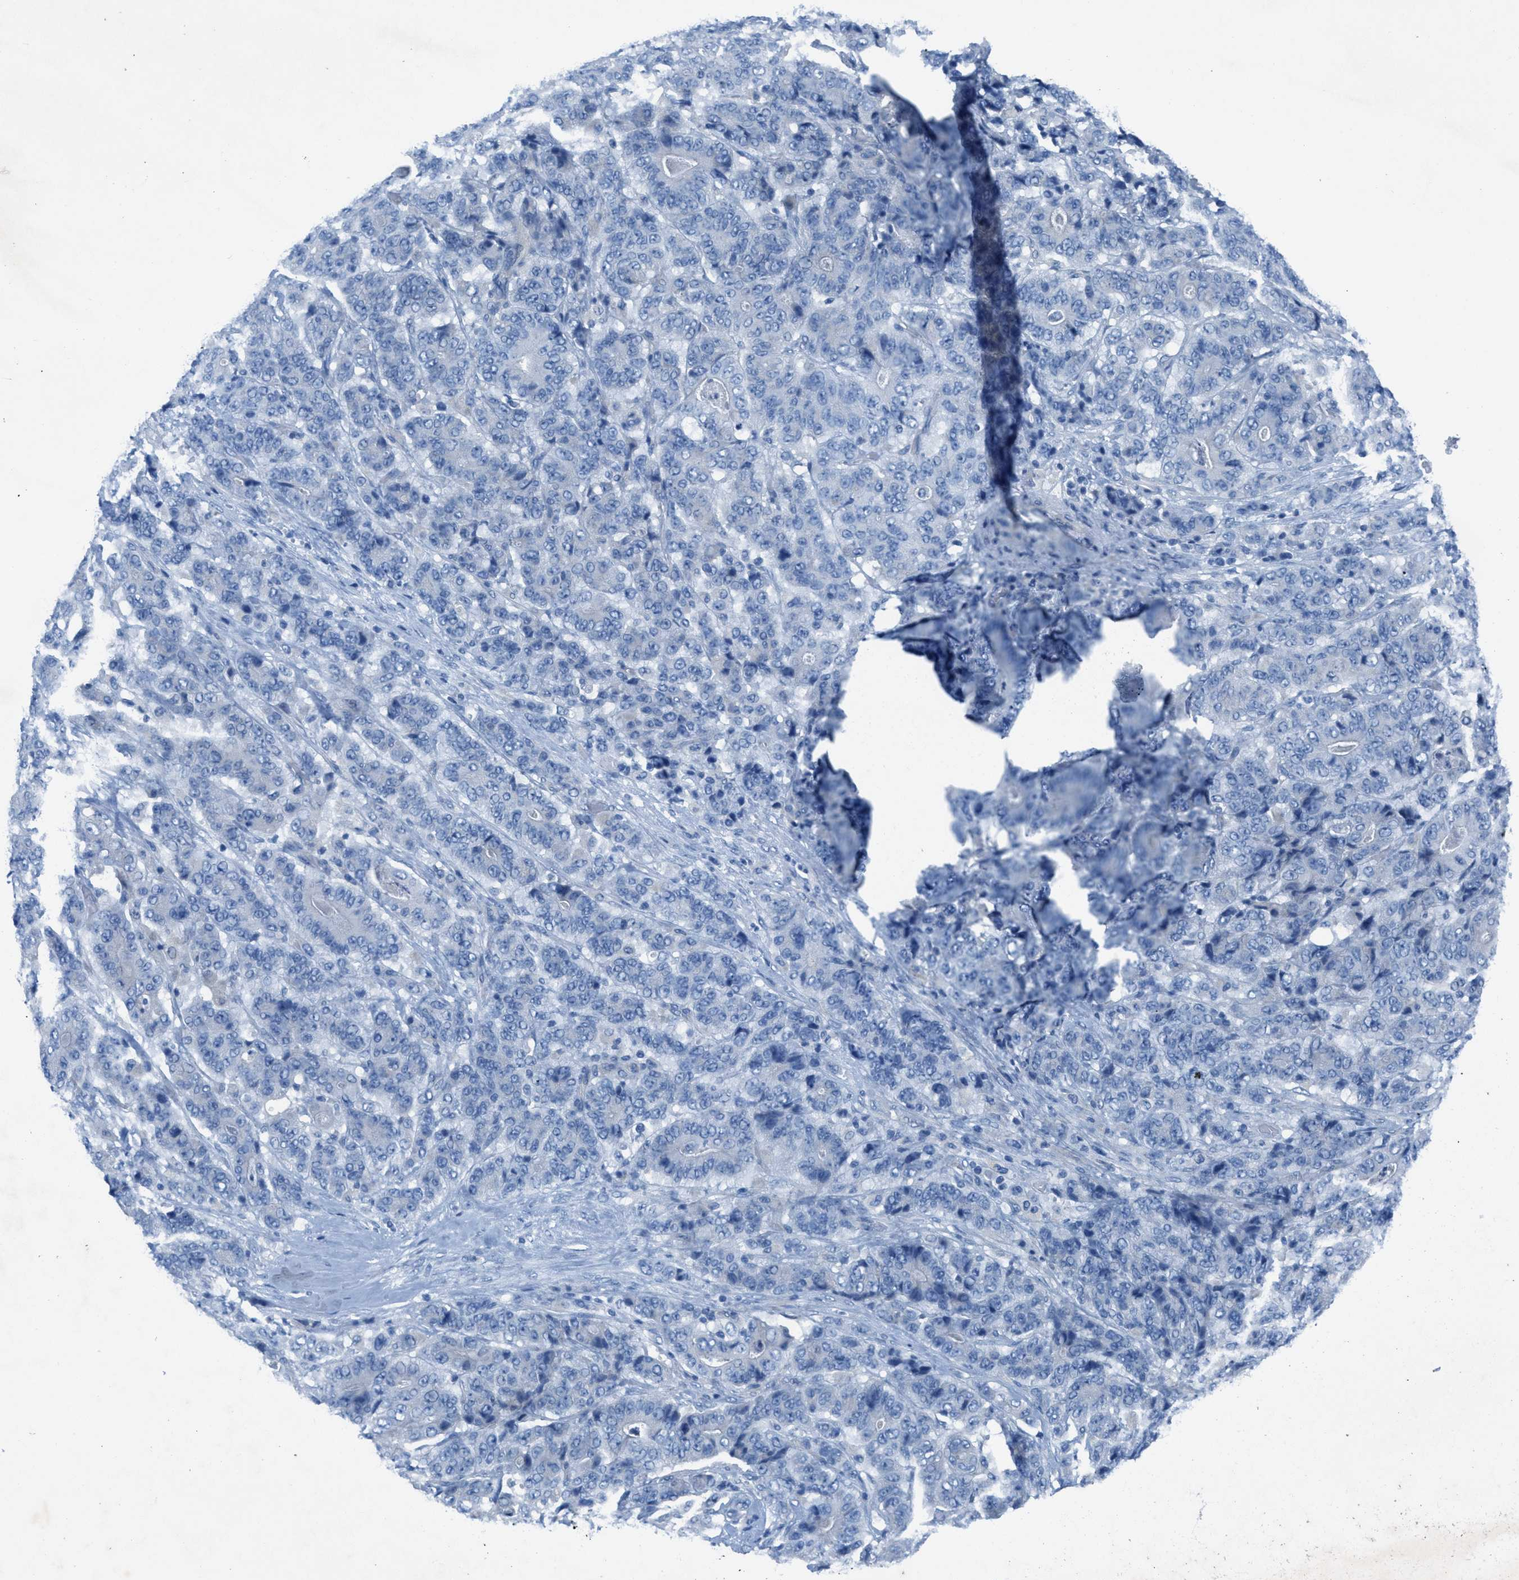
{"staining": {"intensity": "negative", "quantity": "none", "location": "none"}, "tissue": "stomach cancer", "cell_type": "Tumor cells", "image_type": "cancer", "snomed": [{"axis": "morphology", "description": "Adenocarcinoma, NOS"}, {"axis": "topography", "description": "Stomach"}], "caption": "This is an immunohistochemistry (IHC) photomicrograph of human stomach cancer. There is no positivity in tumor cells.", "gene": "GALNT17", "patient": {"sex": "female", "age": 73}}